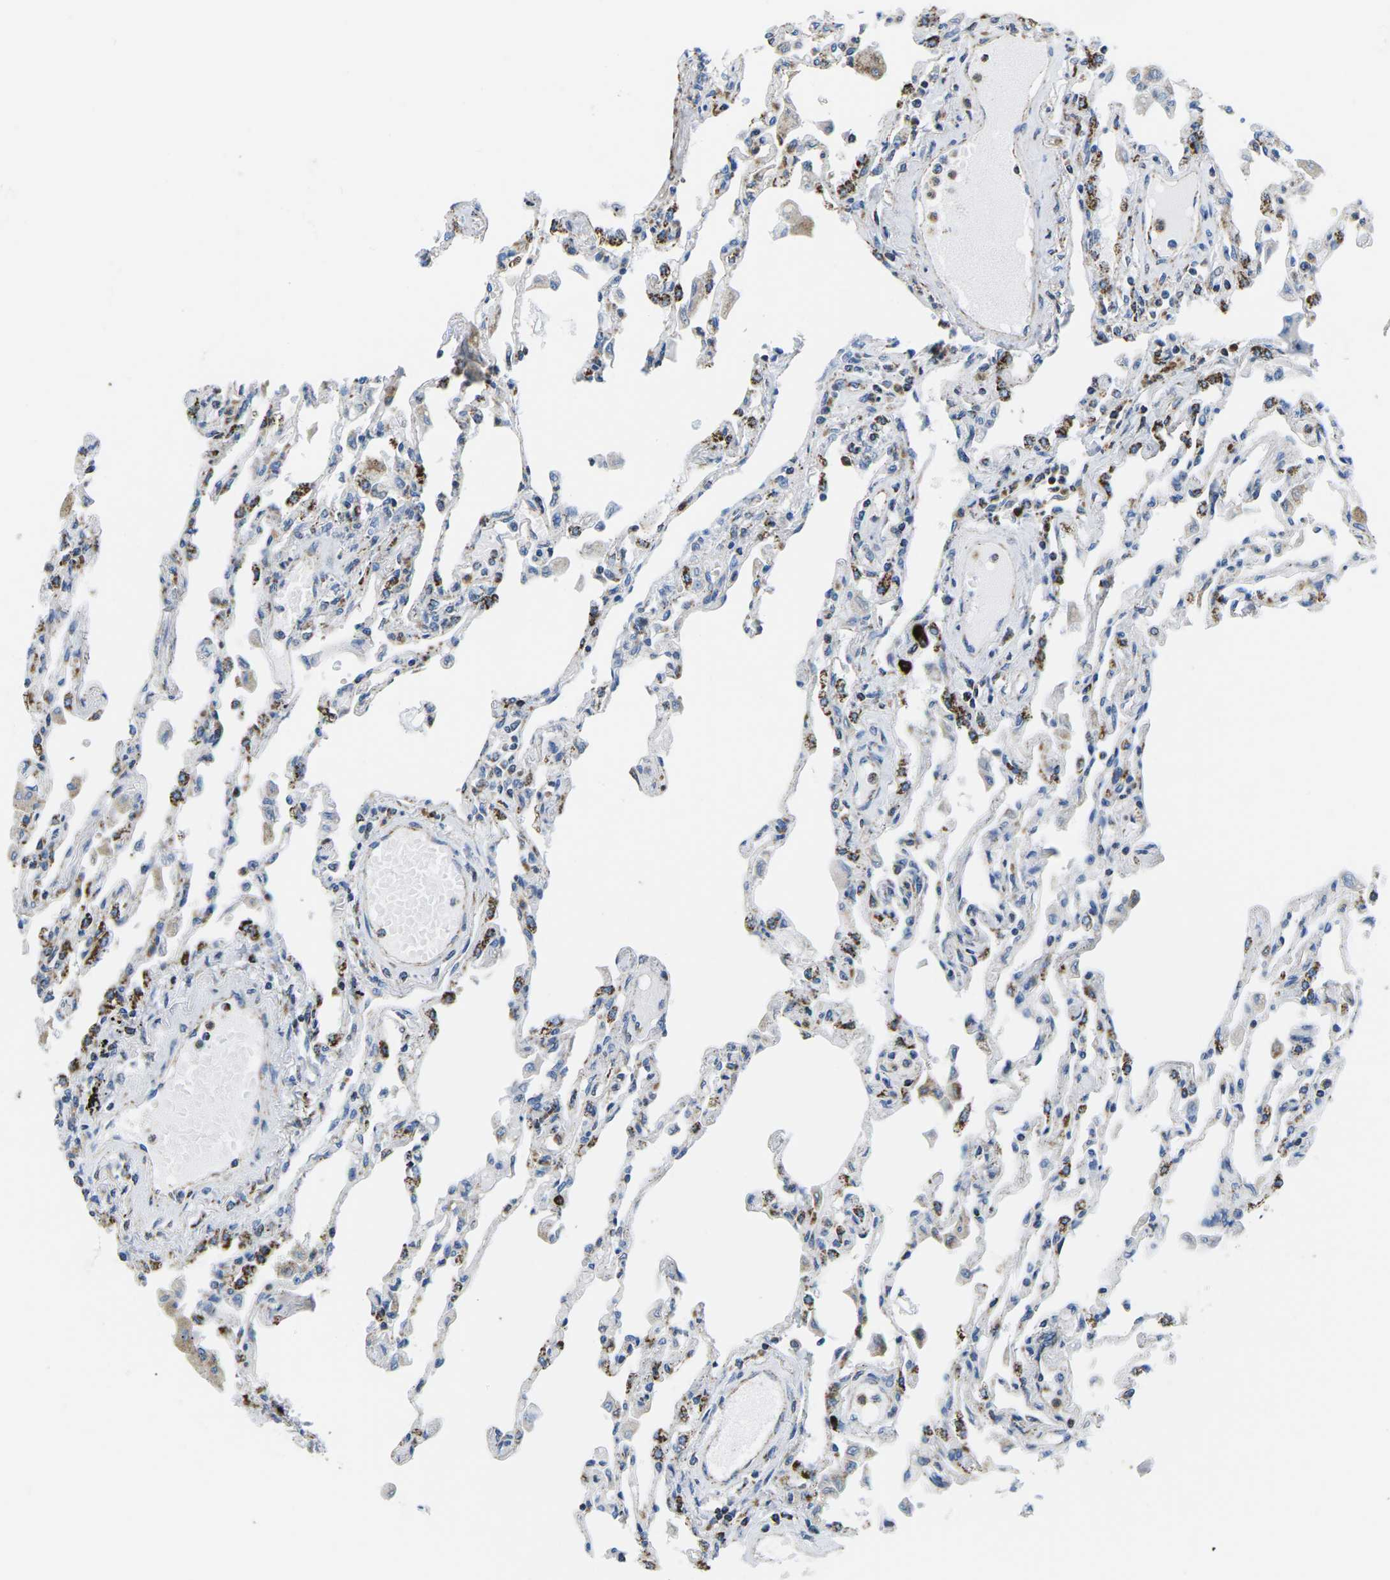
{"staining": {"intensity": "strong", "quantity": "25%-75%", "location": "cytoplasmic/membranous"}, "tissue": "lung", "cell_type": "Alveolar cells", "image_type": "normal", "snomed": [{"axis": "morphology", "description": "Normal tissue, NOS"}, {"axis": "topography", "description": "Bronchus"}, {"axis": "topography", "description": "Lung"}], "caption": "Protein expression analysis of benign human lung reveals strong cytoplasmic/membranous expression in about 25%-75% of alveolar cells. The protein is shown in brown color, while the nuclei are stained blue.", "gene": "COX6C", "patient": {"sex": "female", "age": 49}}